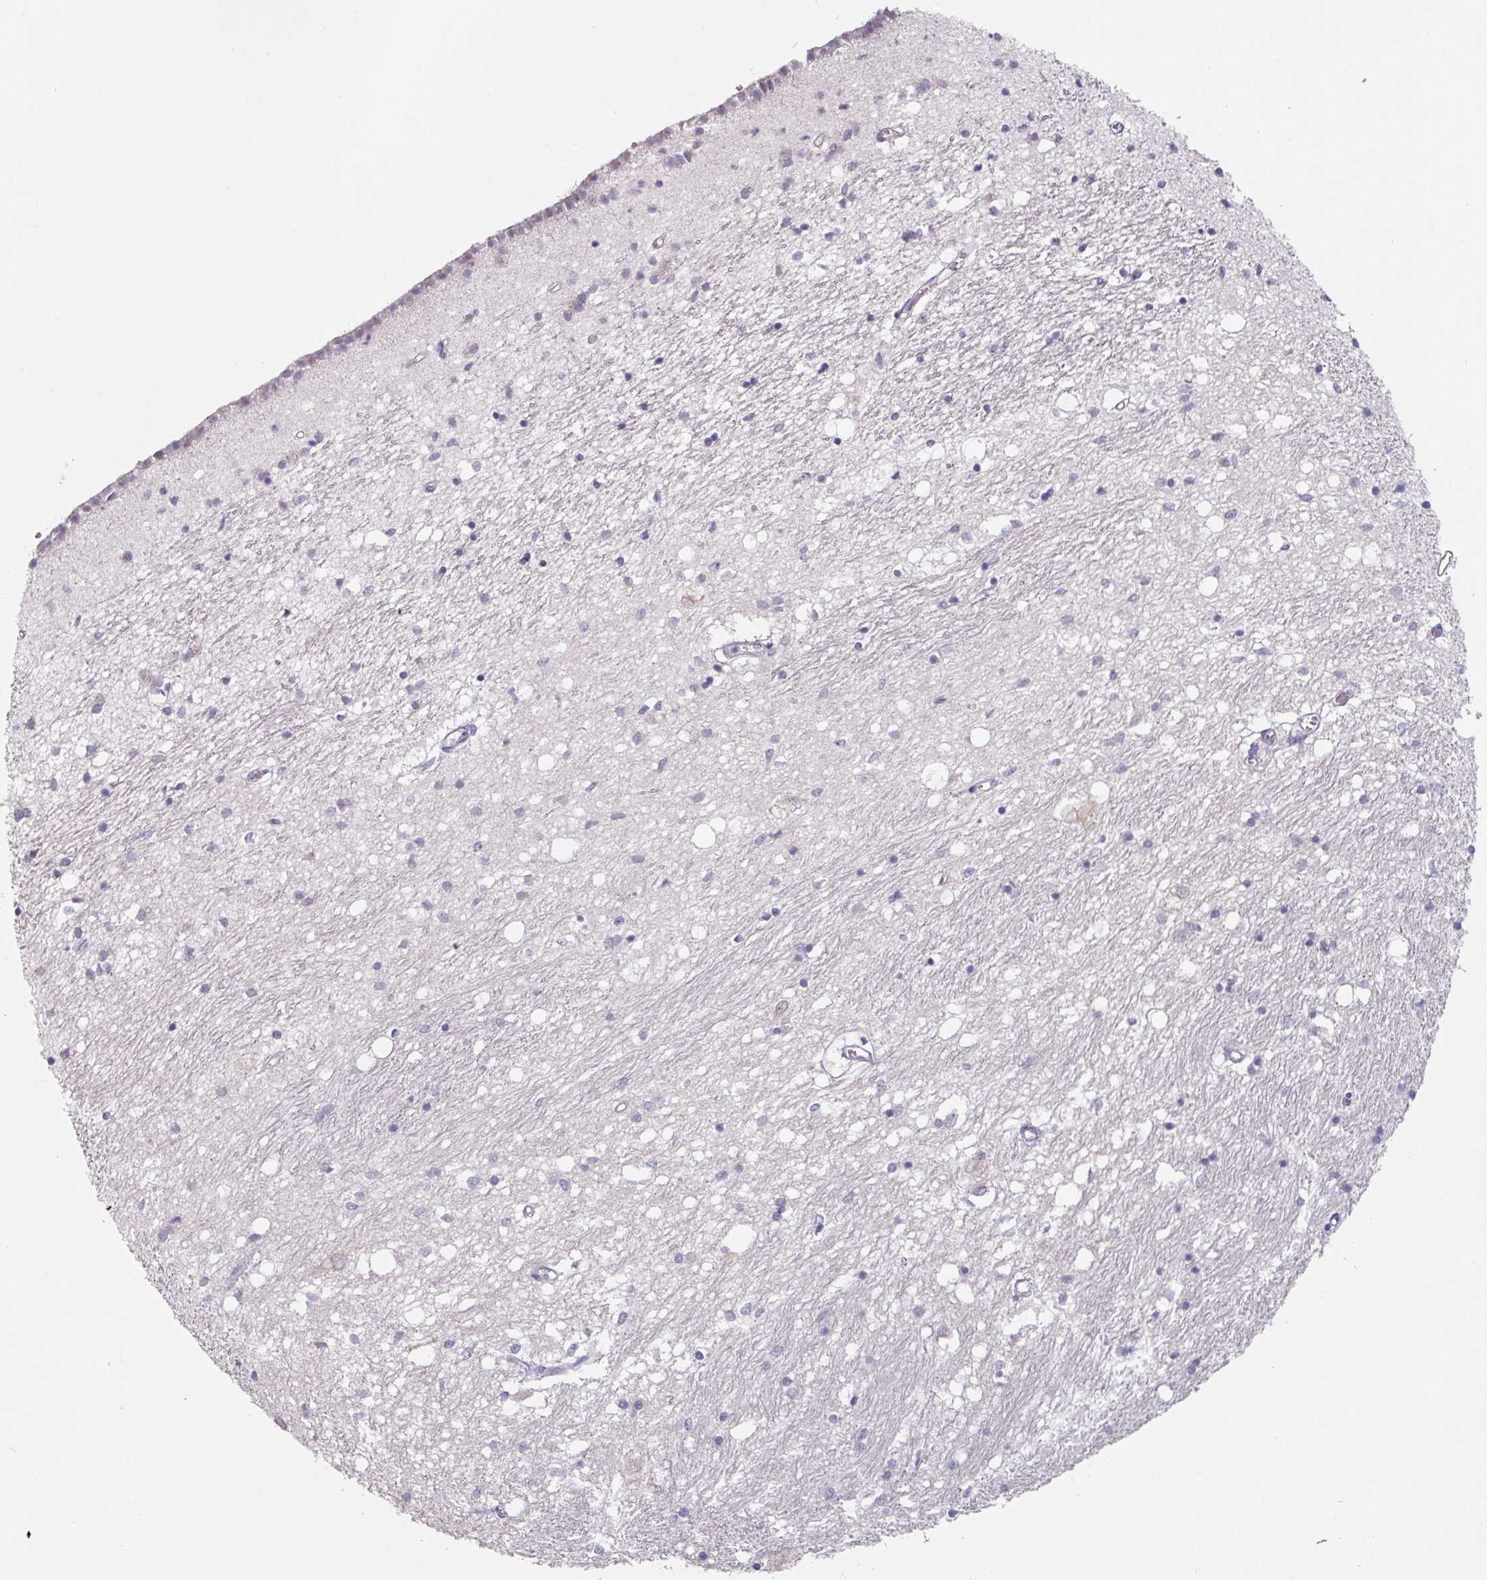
{"staining": {"intensity": "negative", "quantity": "none", "location": "none"}, "tissue": "caudate", "cell_type": "Glial cells", "image_type": "normal", "snomed": [{"axis": "morphology", "description": "Normal tissue, NOS"}, {"axis": "topography", "description": "Lateral ventricle wall"}], "caption": "Immunohistochemistry (IHC) micrograph of unremarkable caudate stained for a protein (brown), which exhibits no positivity in glial cells. (DAB (3,3'-diaminobenzidine) immunohistochemistry (IHC) visualized using brightfield microscopy, high magnification).", "gene": "ZBTB6", "patient": {"sex": "male", "age": 70}}